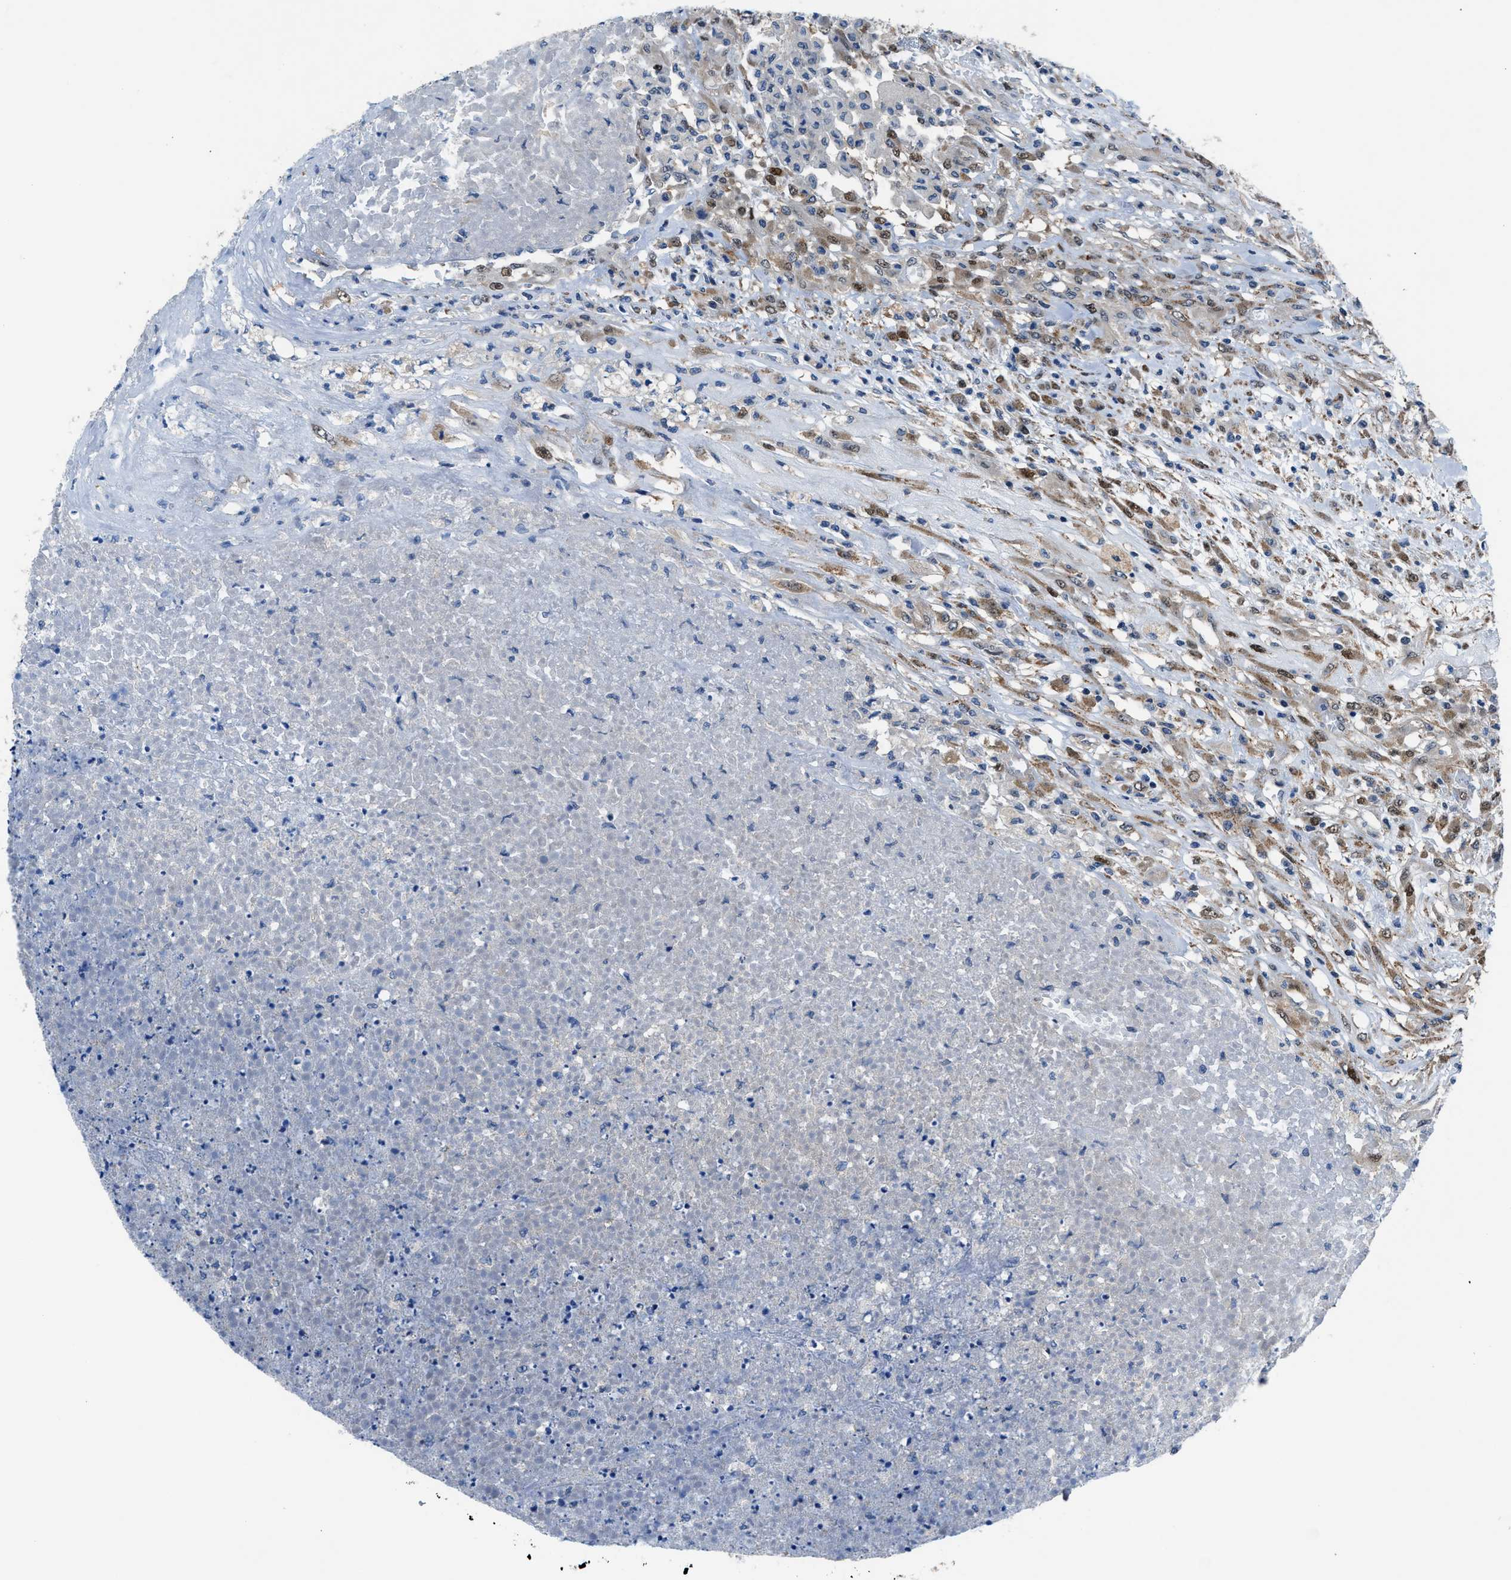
{"staining": {"intensity": "moderate", "quantity": ">75%", "location": "cytoplasmic/membranous,nuclear"}, "tissue": "testis cancer", "cell_type": "Tumor cells", "image_type": "cancer", "snomed": [{"axis": "morphology", "description": "Seminoma, NOS"}, {"axis": "topography", "description": "Testis"}], "caption": "Immunohistochemical staining of testis cancer shows moderate cytoplasmic/membranous and nuclear protein expression in approximately >75% of tumor cells.", "gene": "TMEM45B", "patient": {"sex": "male", "age": 59}}